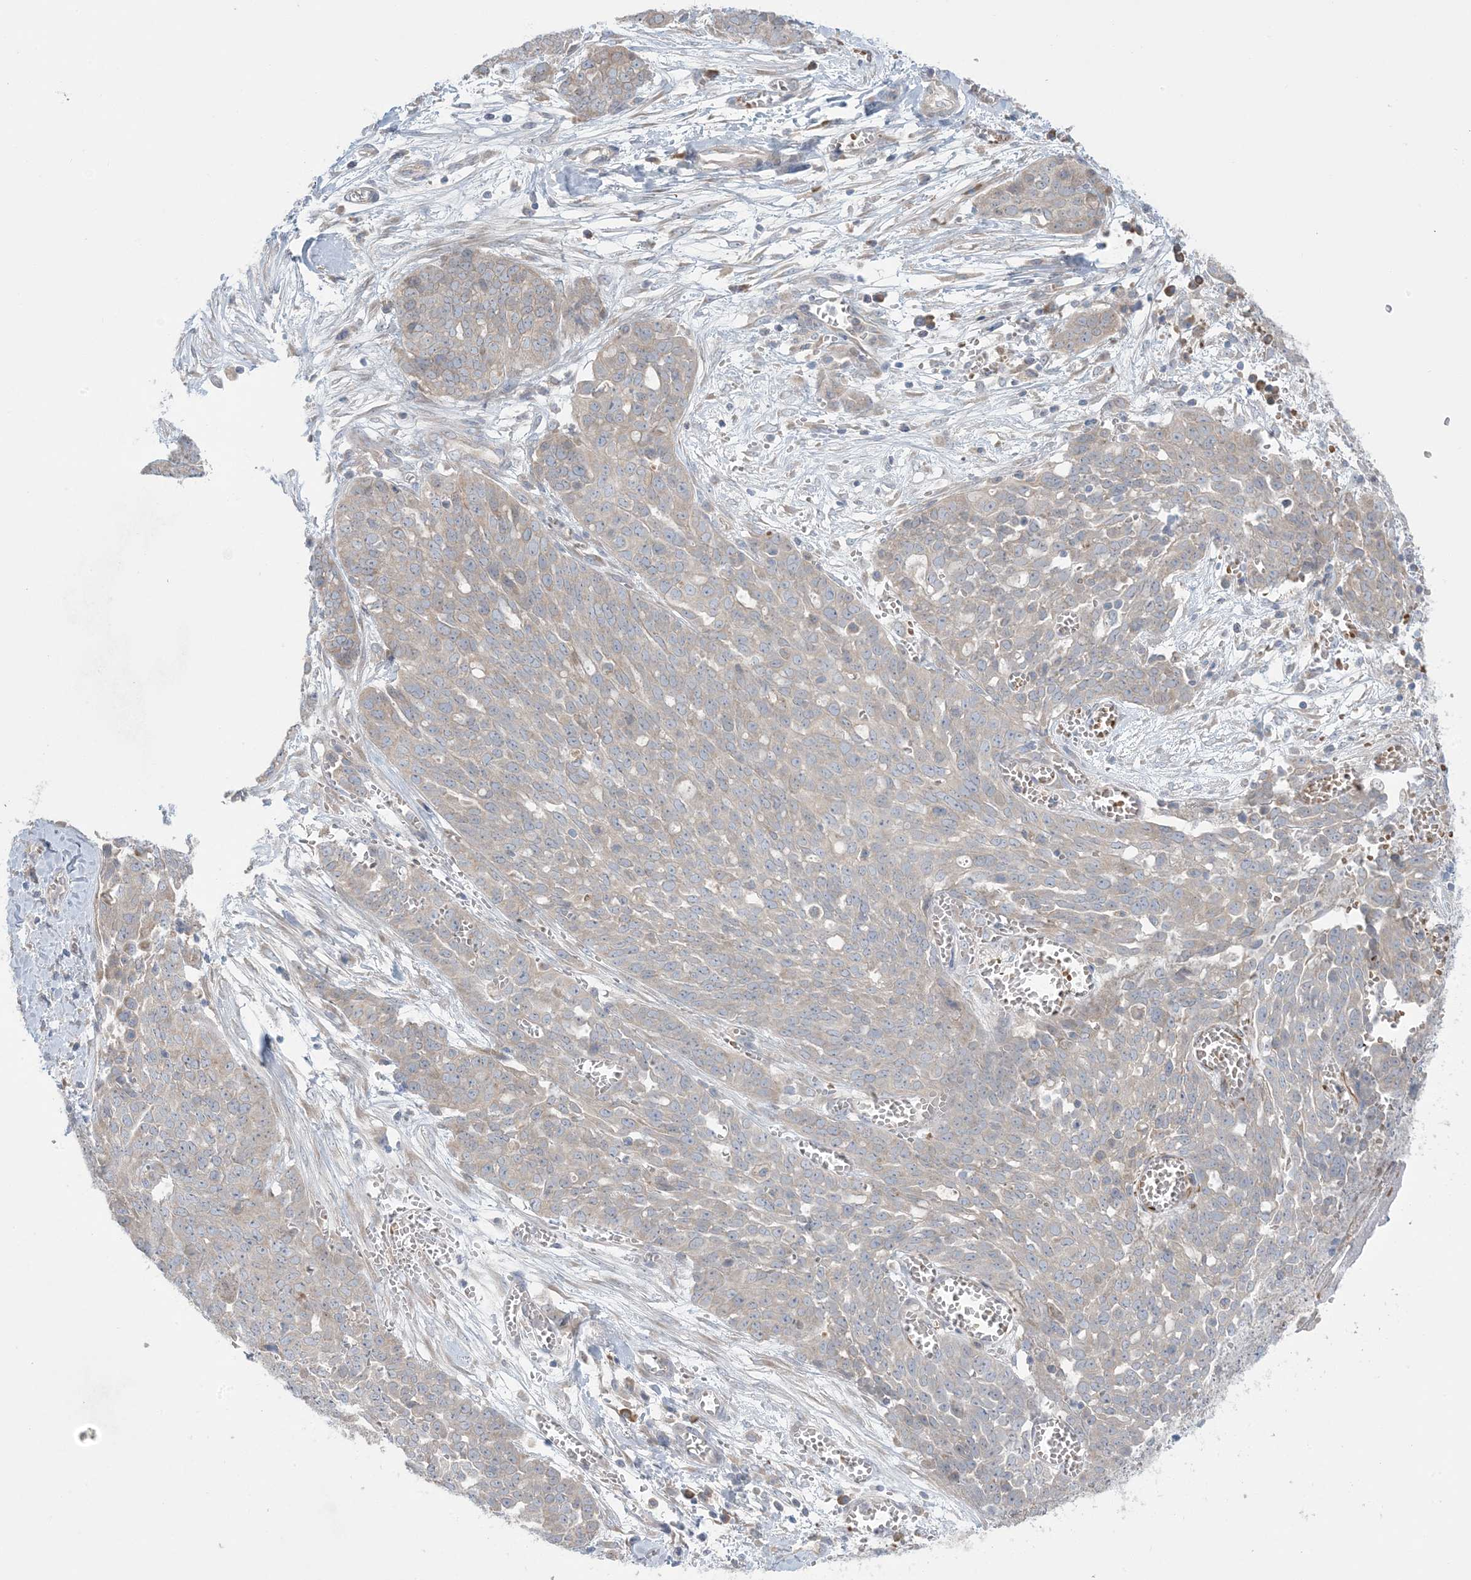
{"staining": {"intensity": "negative", "quantity": "none", "location": "none"}, "tissue": "ovarian cancer", "cell_type": "Tumor cells", "image_type": "cancer", "snomed": [{"axis": "morphology", "description": "Cystadenocarcinoma, serous, NOS"}, {"axis": "topography", "description": "Soft tissue"}, {"axis": "topography", "description": "Ovary"}], "caption": "There is no significant positivity in tumor cells of ovarian cancer. (Brightfield microscopy of DAB immunohistochemistry (IHC) at high magnification).", "gene": "MMGT1", "patient": {"sex": "female", "age": 57}}